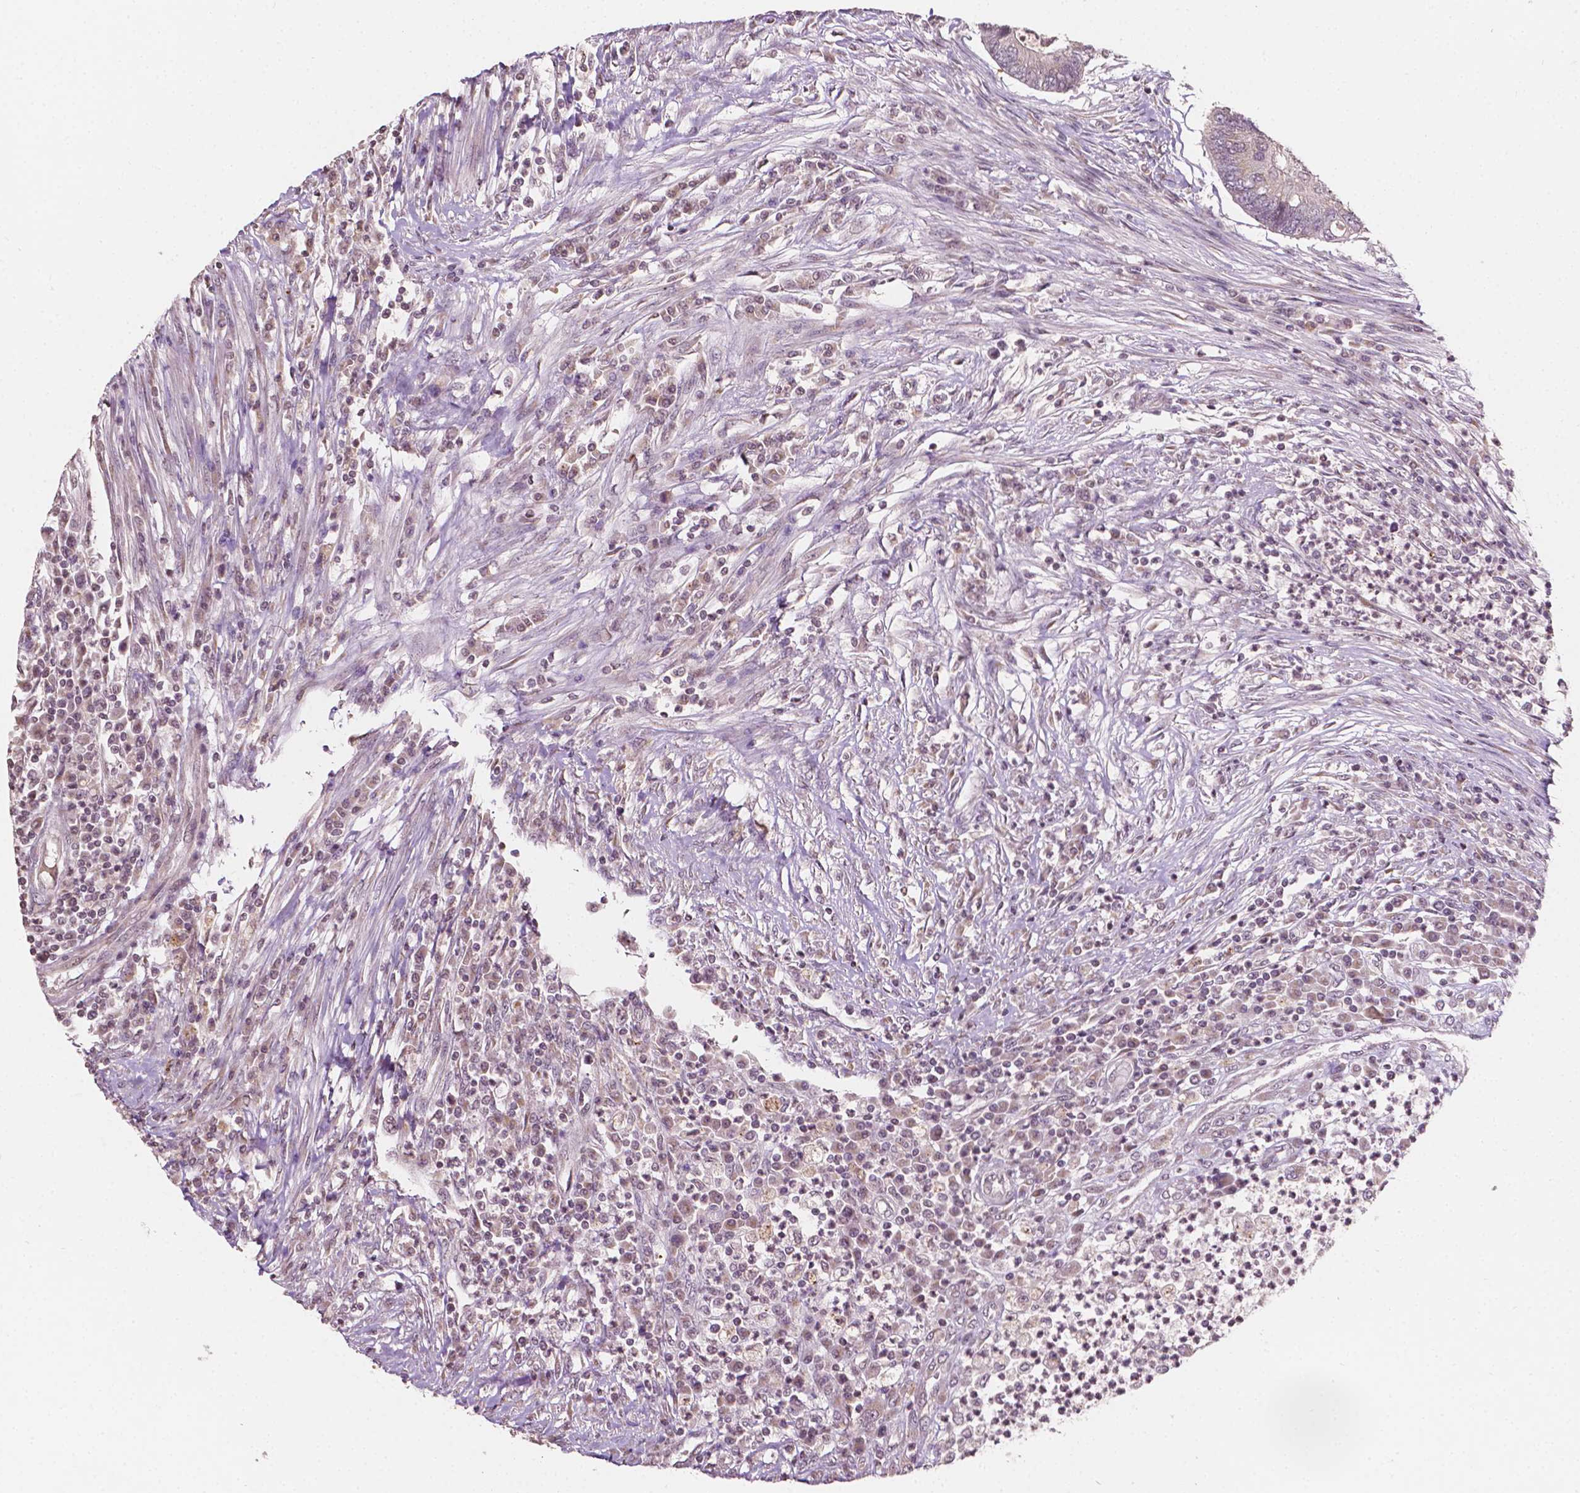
{"staining": {"intensity": "weak", "quantity": ">75%", "location": "cytoplasmic/membranous"}, "tissue": "colorectal cancer", "cell_type": "Tumor cells", "image_type": "cancer", "snomed": [{"axis": "morphology", "description": "Adenocarcinoma, NOS"}, {"axis": "topography", "description": "Colon"}], "caption": "High-magnification brightfield microscopy of colorectal cancer (adenocarcinoma) stained with DAB (brown) and counterstained with hematoxylin (blue). tumor cells exhibit weak cytoplasmic/membranous positivity is appreciated in approximately>75% of cells. Ihc stains the protein in brown and the nuclei are stained blue.", "gene": "NOS1AP", "patient": {"sex": "female", "age": 67}}